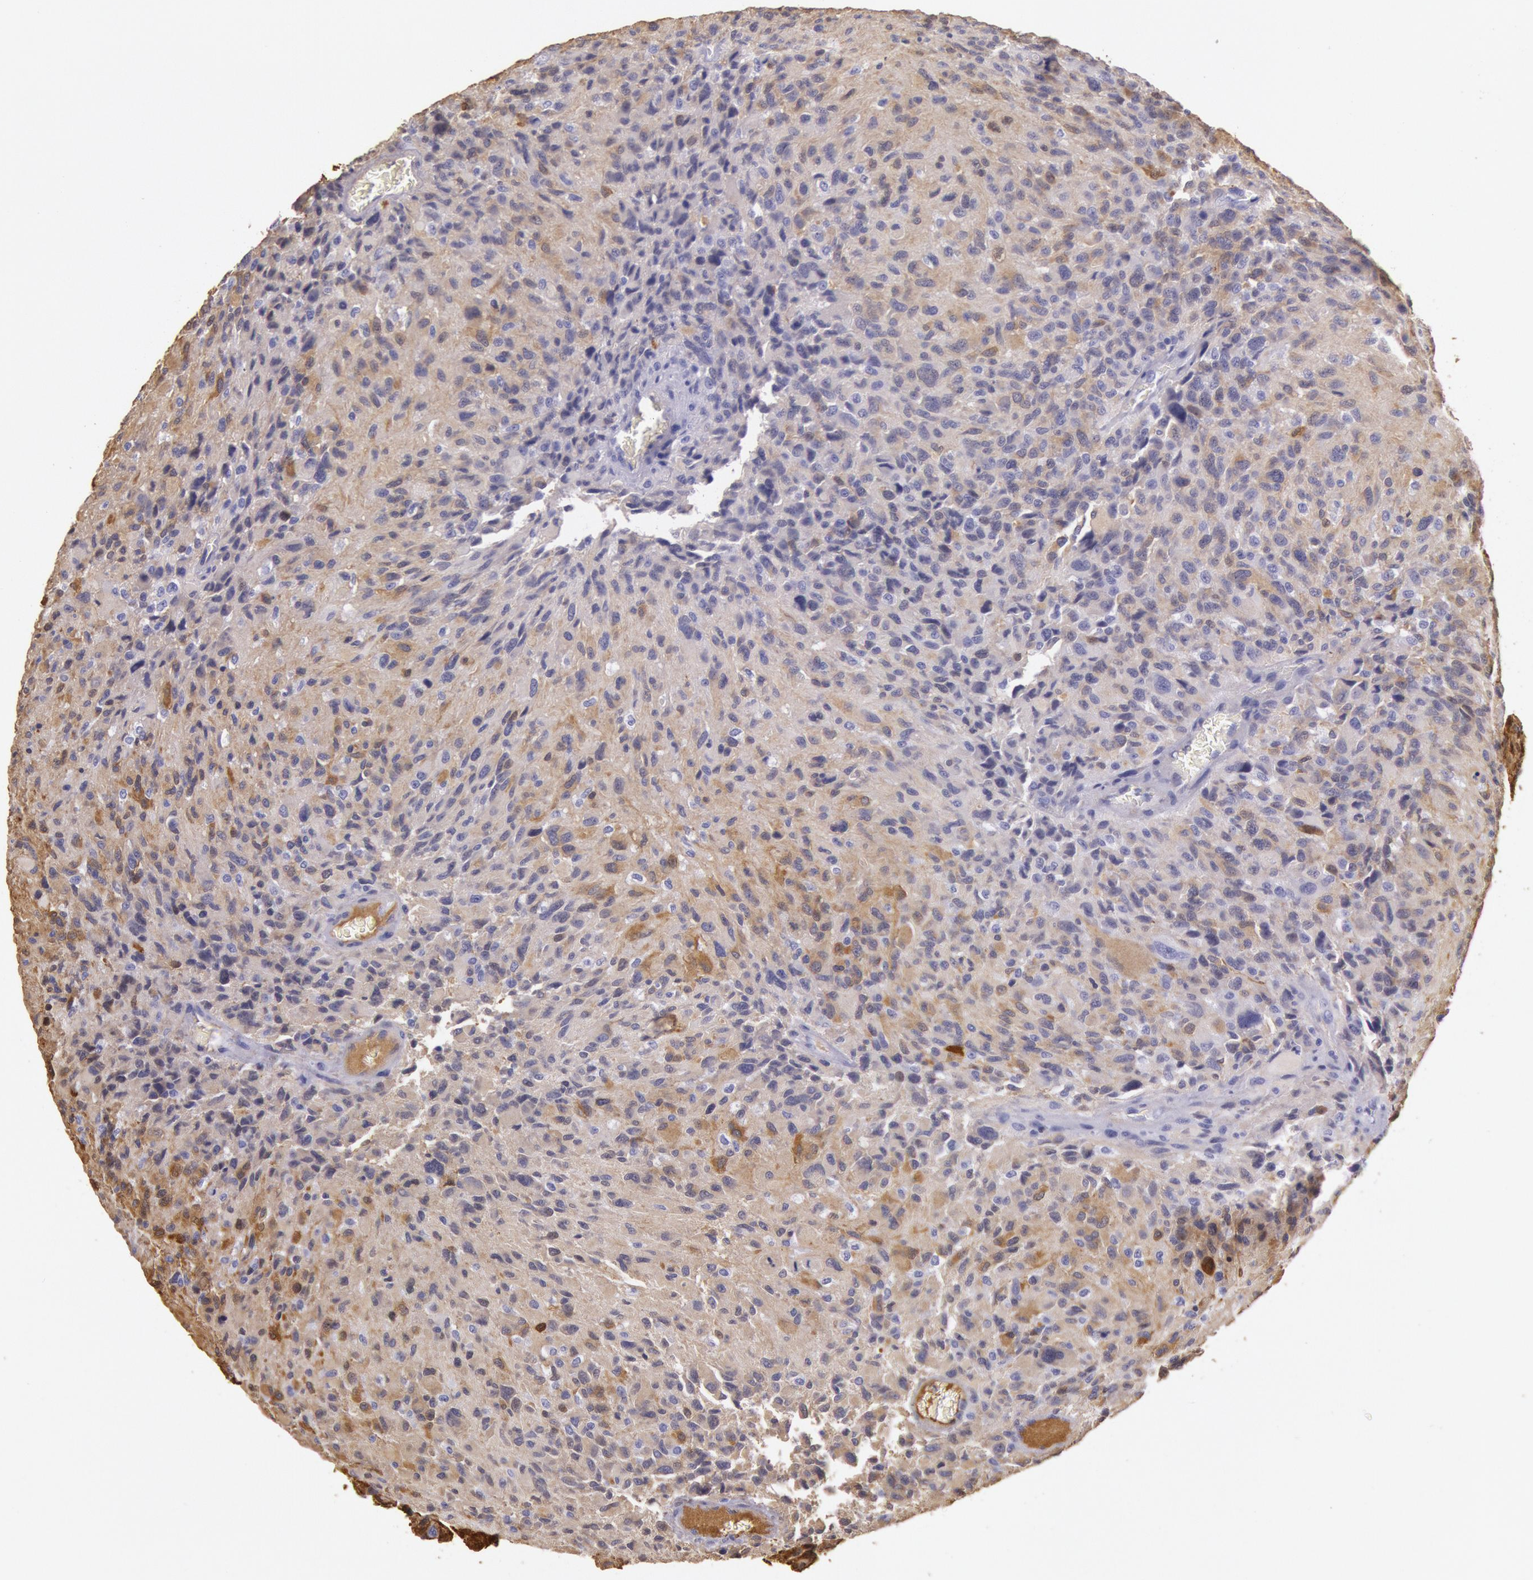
{"staining": {"intensity": "moderate", "quantity": "<25%", "location": "cytoplasmic/membranous"}, "tissue": "glioma", "cell_type": "Tumor cells", "image_type": "cancer", "snomed": [{"axis": "morphology", "description": "Glioma, malignant, High grade"}, {"axis": "topography", "description": "Brain"}], "caption": "Tumor cells exhibit low levels of moderate cytoplasmic/membranous expression in approximately <25% of cells in human malignant glioma (high-grade).", "gene": "CKB", "patient": {"sex": "male", "age": 69}}